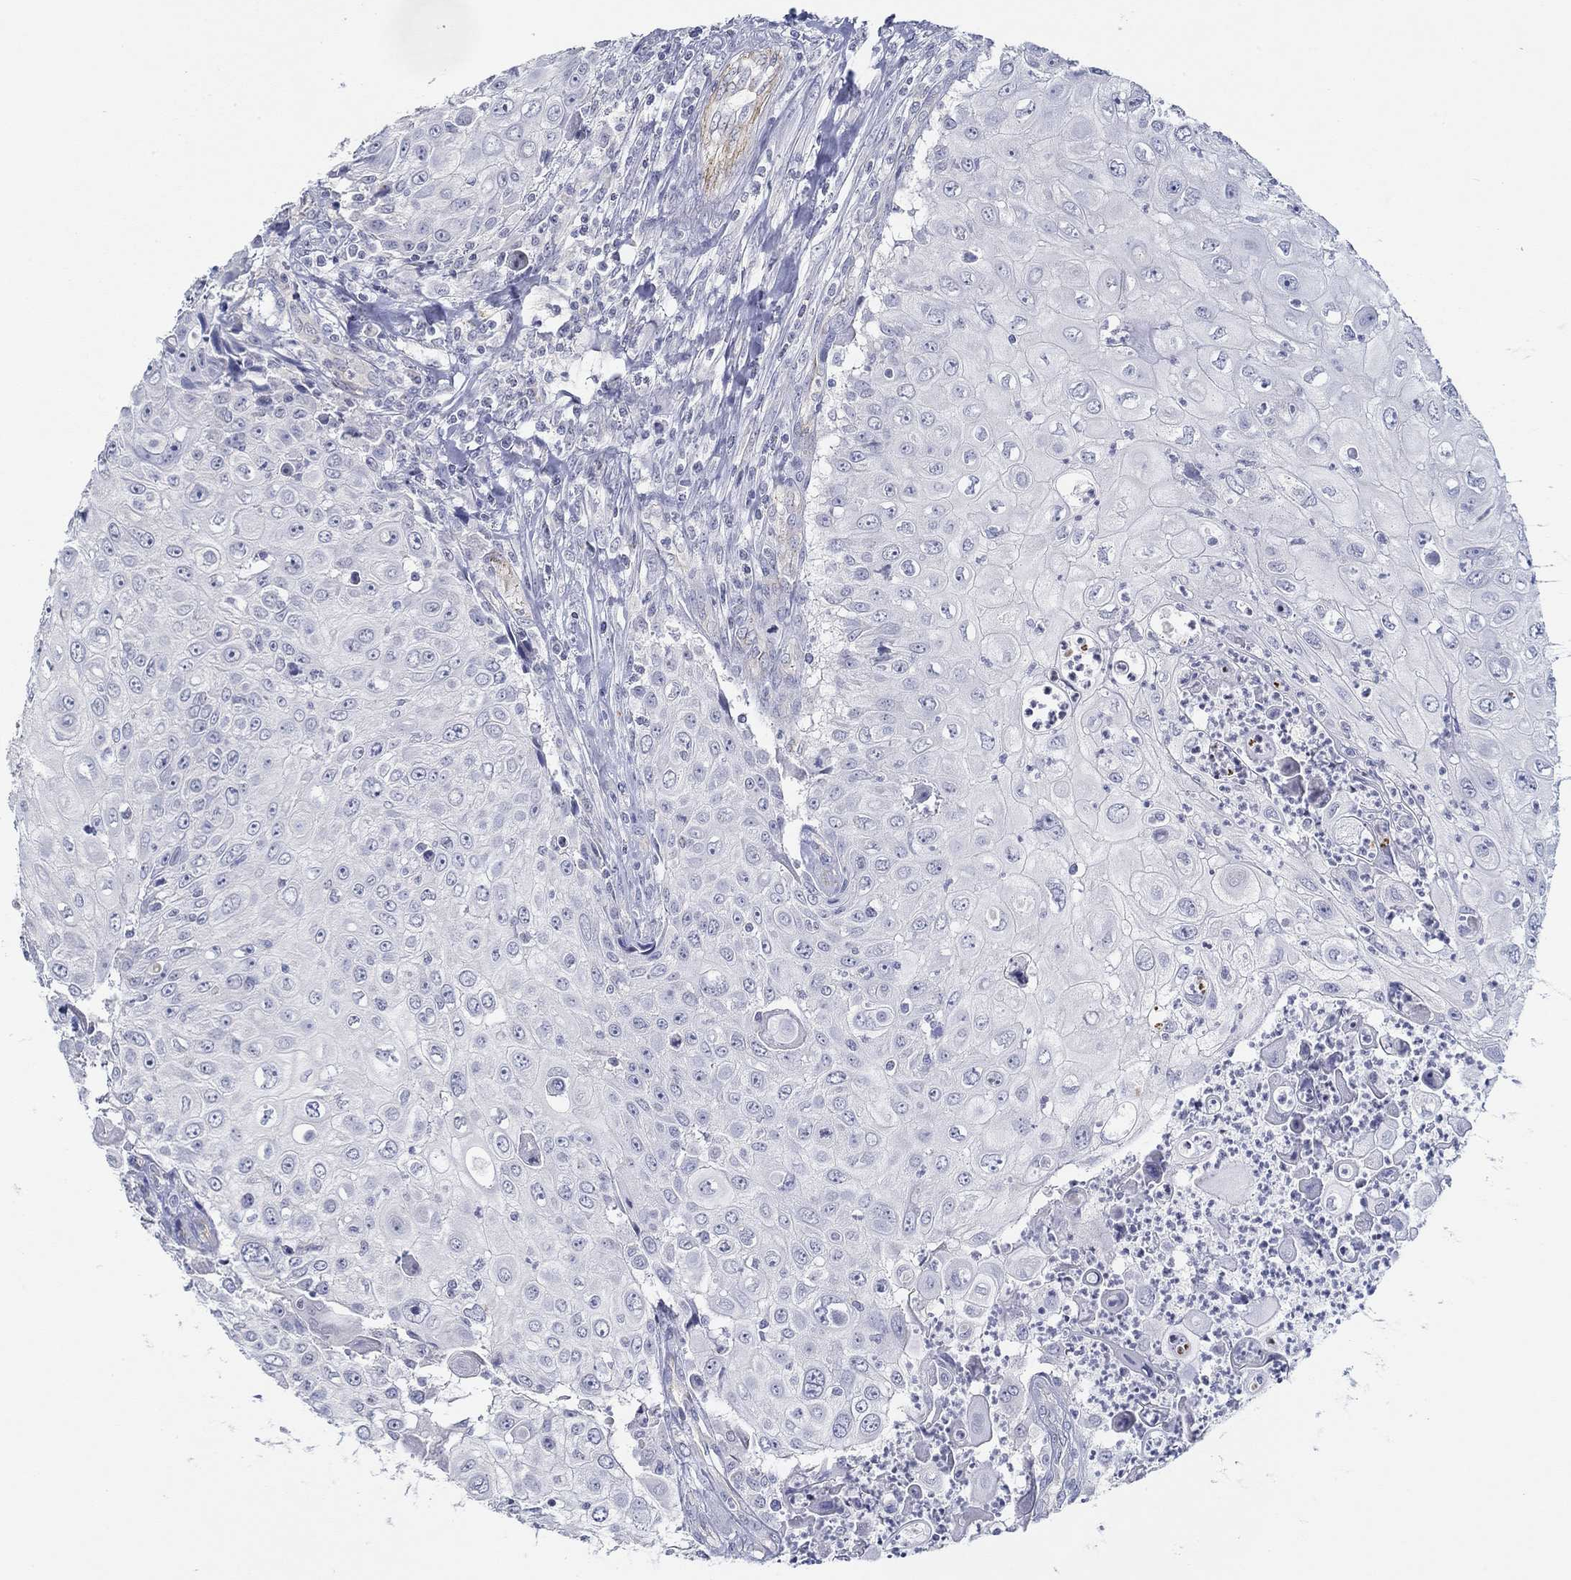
{"staining": {"intensity": "negative", "quantity": "none", "location": "none"}, "tissue": "urothelial cancer", "cell_type": "Tumor cells", "image_type": "cancer", "snomed": [{"axis": "morphology", "description": "Urothelial carcinoma, High grade"}, {"axis": "topography", "description": "Urinary bladder"}], "caption": "The immunohistochemistry micrograph has no significant expression in tumor cells of urothelial carcinoma (high-grade) tissue.", "gene": "GJA5", "patient": {"sex": "female", "age": 79}}